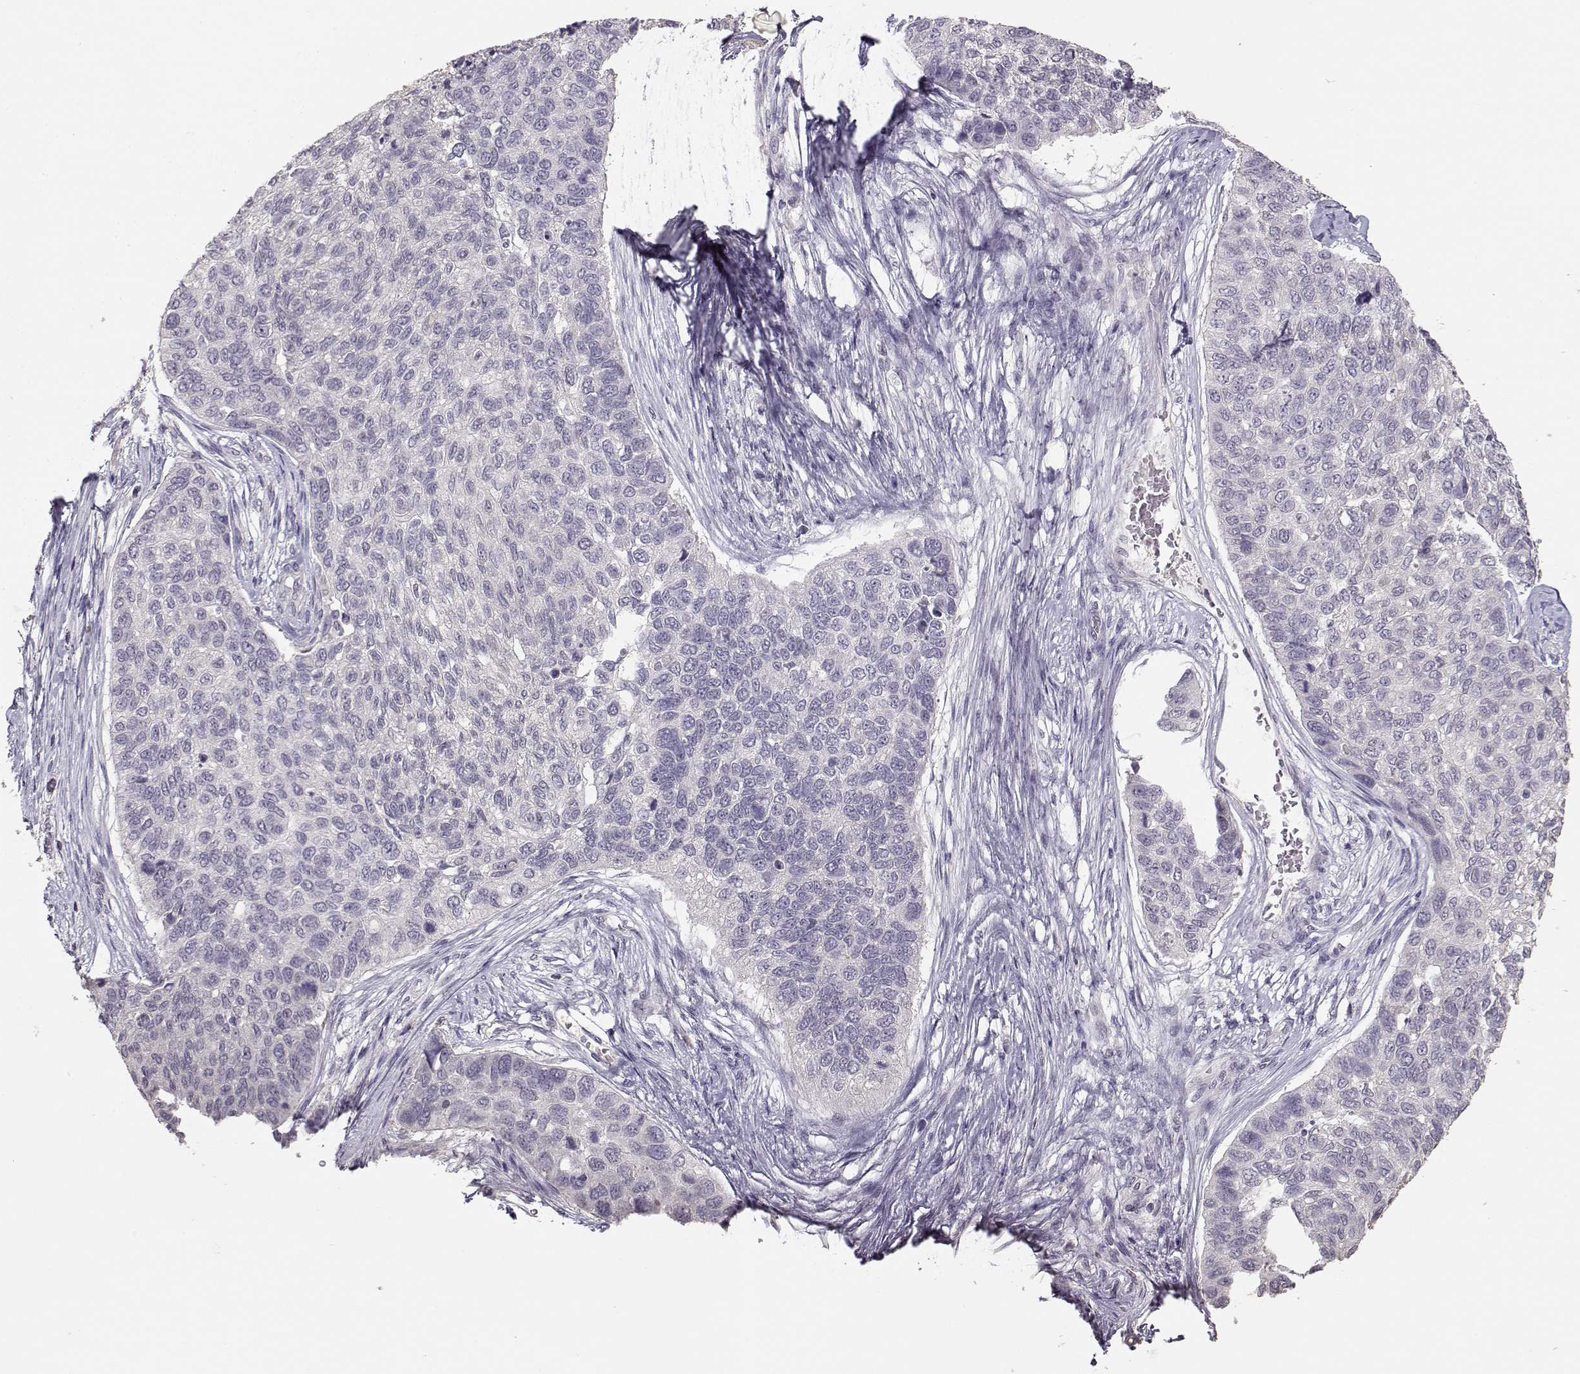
{"staining": {"intensity": "negative", "quantity": "none", "location": "none"}, "tissue": "lung cancer", "cell_type": "Tumor cells", "image_type": "cancer", "snomed": [{"axis": "morphology", "description": "Squamous cell carcinoma, NOS"}, {"axis": "topography", "description": "Lung"}], "caption": "Immunohistochemistry (IHC) histopathology image of neoplastic tissue: human lung squamous cell carcinoma stained with DAB (3,3'-diaminobenzidine) displays no significant protein expression in tumor cells. (Stains: DAB IHC with hematoxylin counter stain, Microscopy: brightfield microscopy at high magnification).", "gene": "UROC1", "patient": {"sex": "male", "age": 69}}